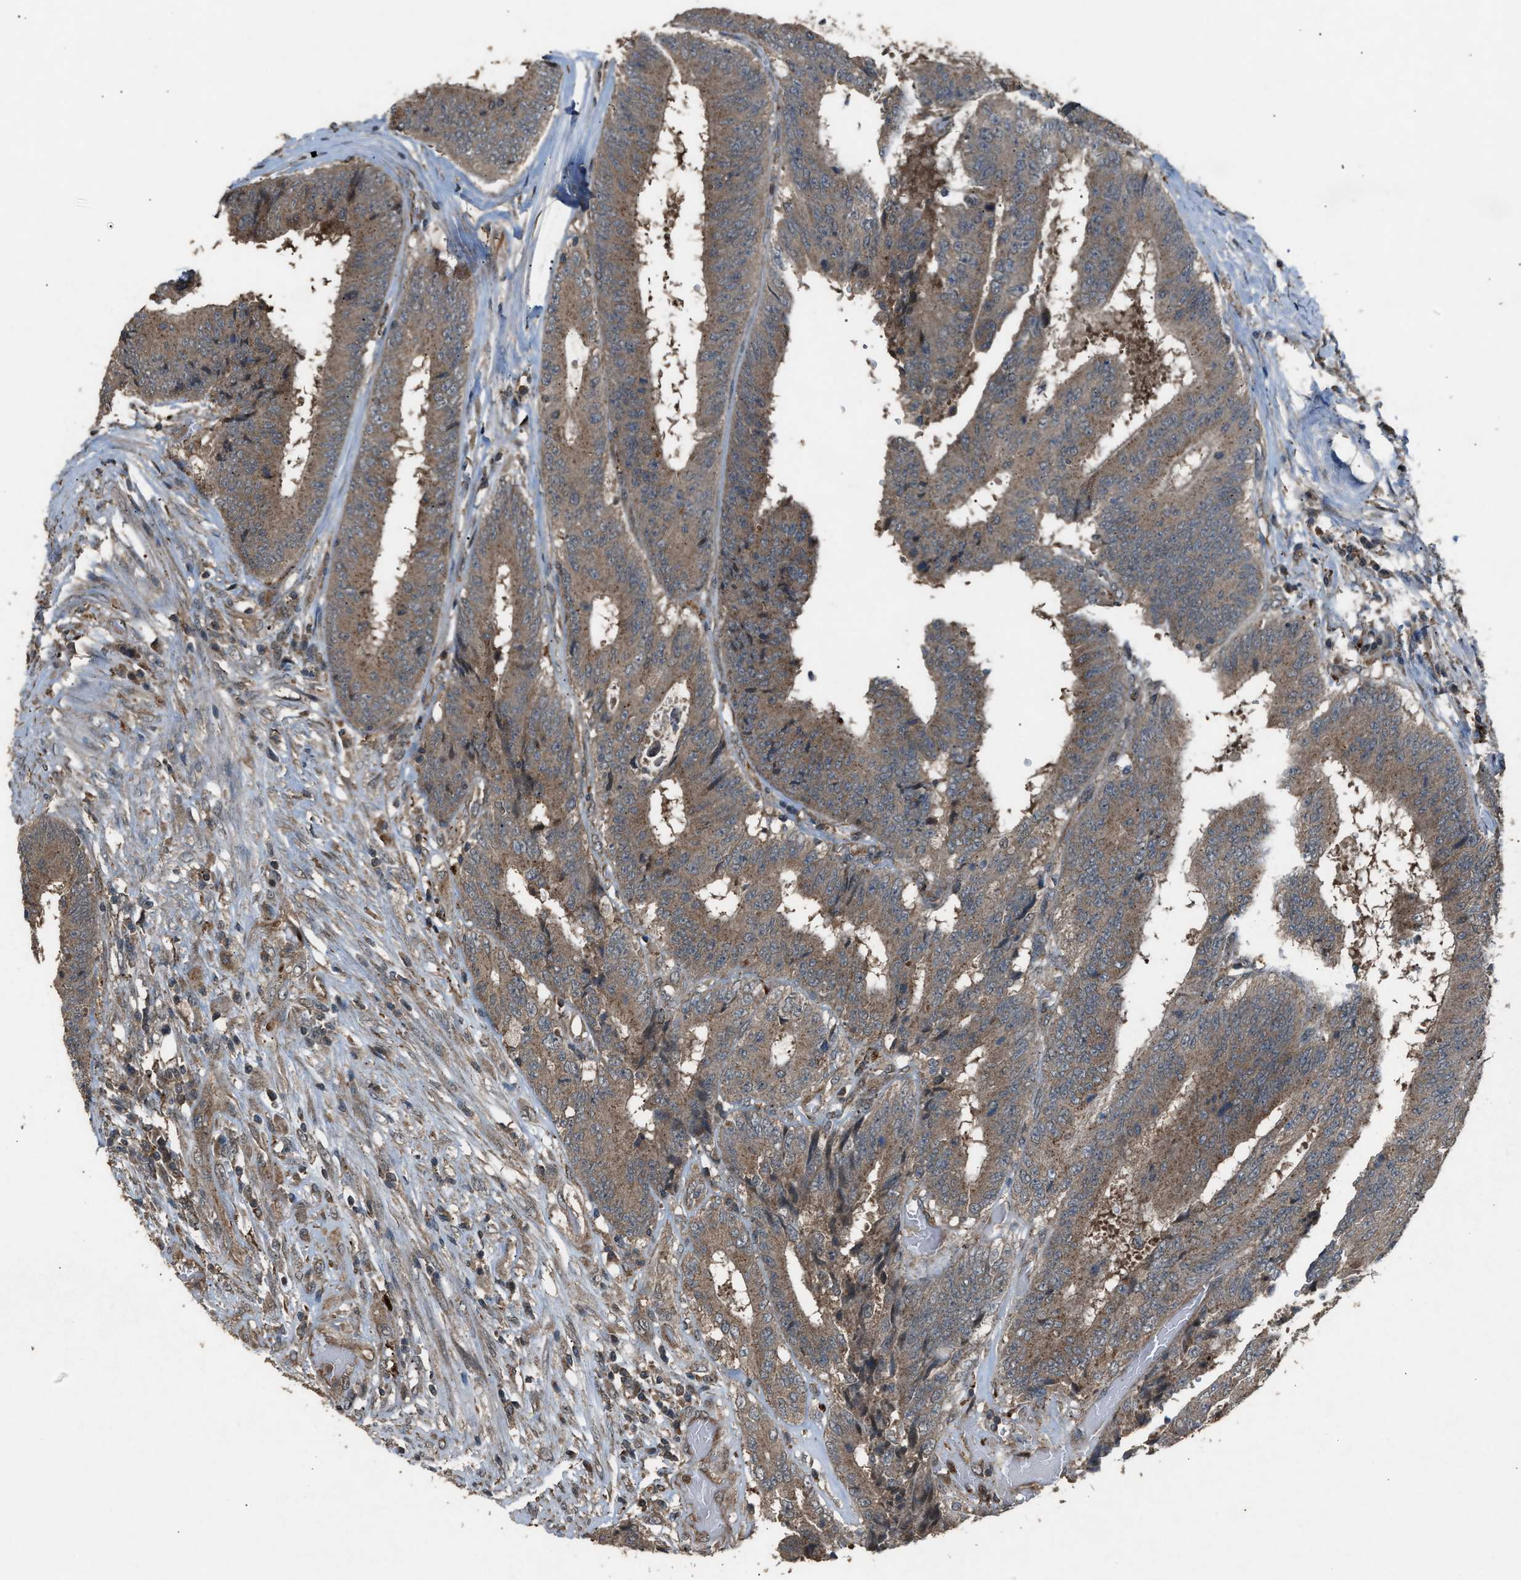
{"staining": {"intensity": "moderate", "quantity": ">75%", "location": "cytoplasmic/membranous"}, "tissue": "colorectal cancer", "cell_type": "Tumor cells", "image_type": "cancer", "snomed": [{"axis": "morphology", "description": "Adenocarcinoma, NOS"}, {"axis": "topography", "description": "Rectum"}], "caption": "The immunohistochemical stain highlights moderate cytoplasmic/membranous staining in tumor cells of colorectal adenocarcinoma tissue.", "gene": "PSMD1", "patient": {"sex": "male", "age": 72}}